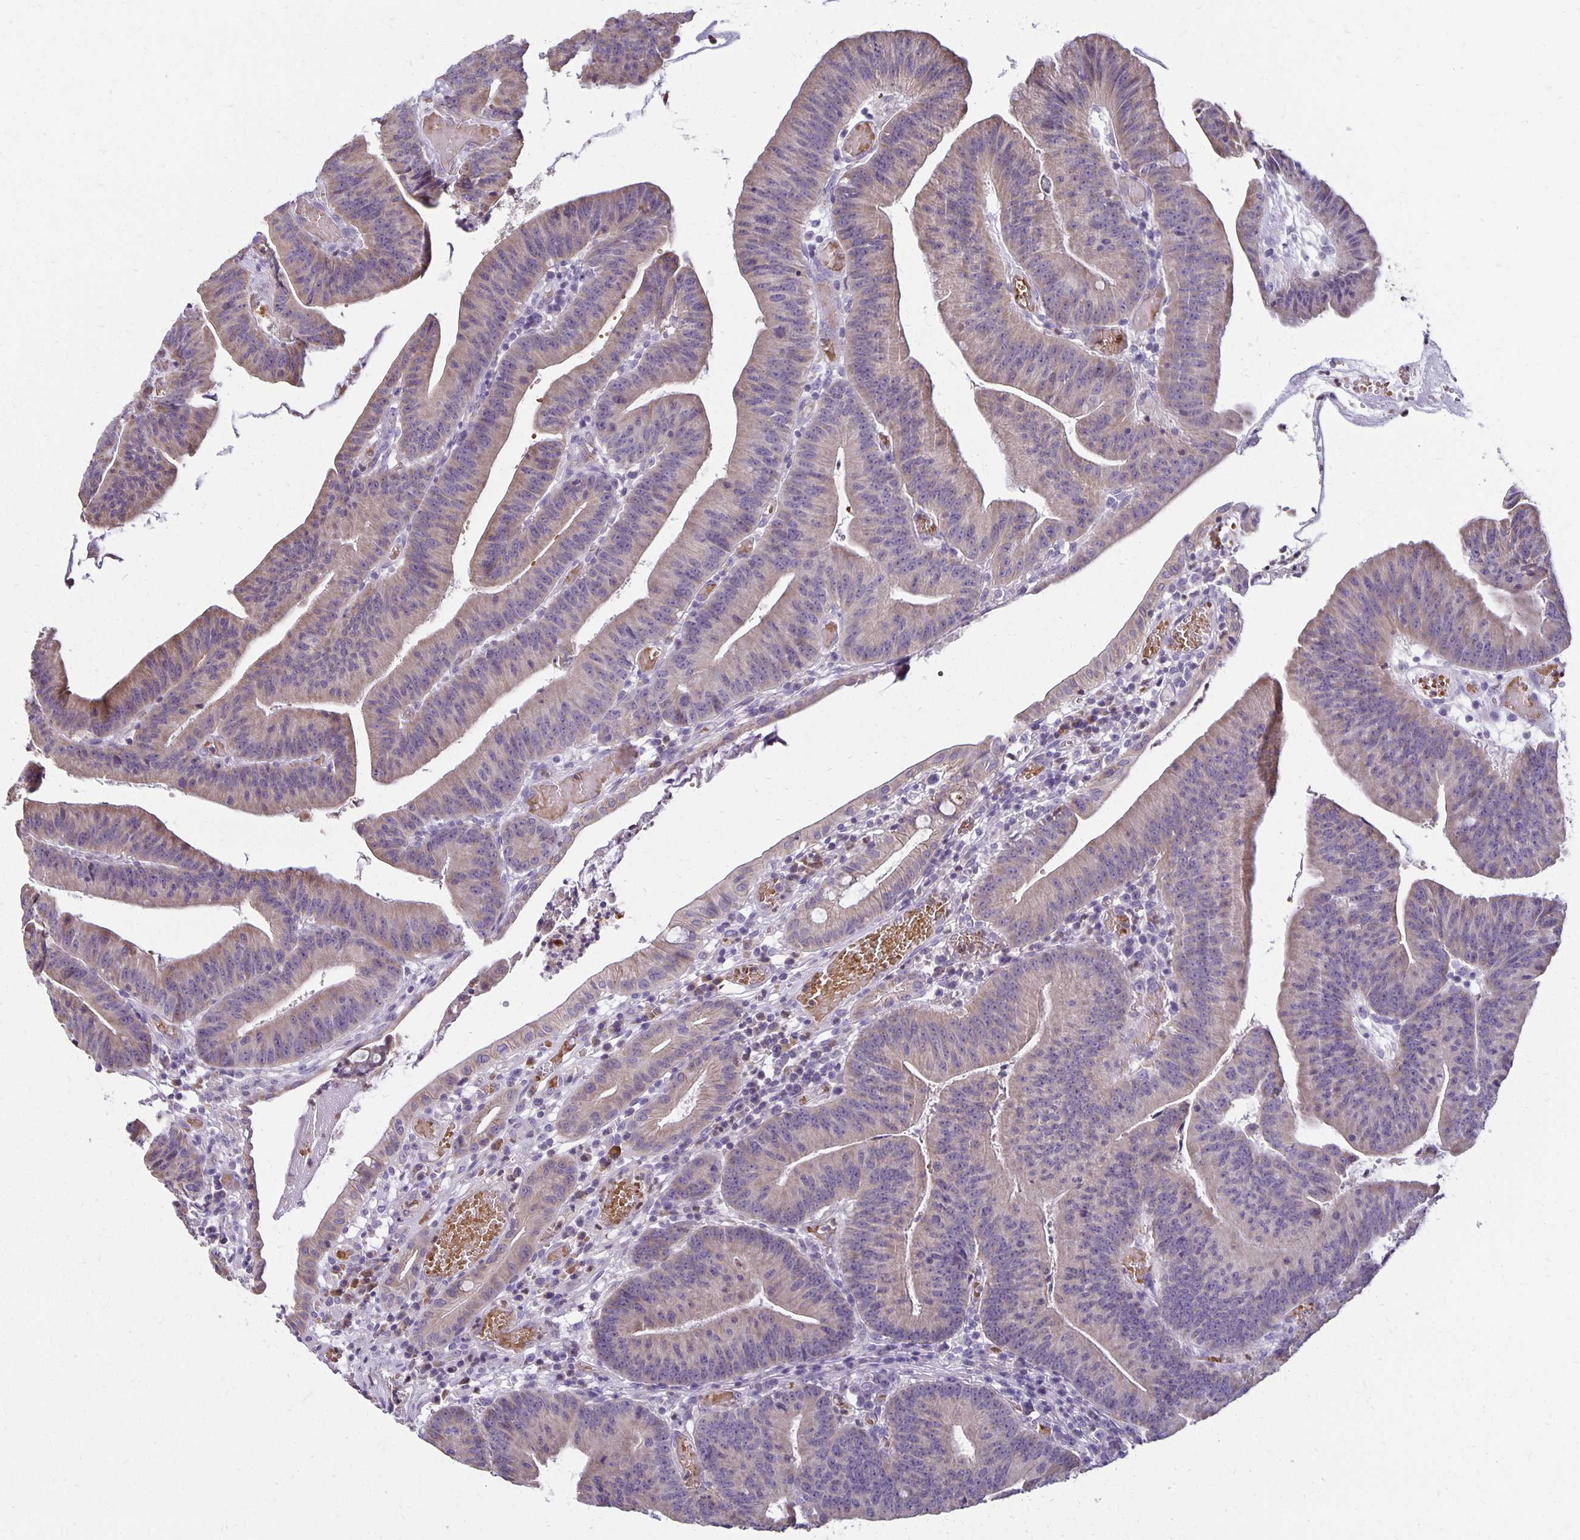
{"staining": {"intensity": "weak", "quantity": "25%-75%", "location": "cytoplasmic/membranous"}, "tissue": "colorectal cancer", "cell_type": "Tumor cells", "image_type": "cancer", "snomed": [{"axis": "morphology", "description": "Adenocarcinoma, NOS"}, {"axis": "topography", "description": "Colon"}], "caption": "A brown stain shows weak cytoplasmic/membranous positivity of a protein in adenocarcinoma (colorectal) tumor cells.", "gene": "FN3K", "patient": {"sex": "female", "age": 78}}